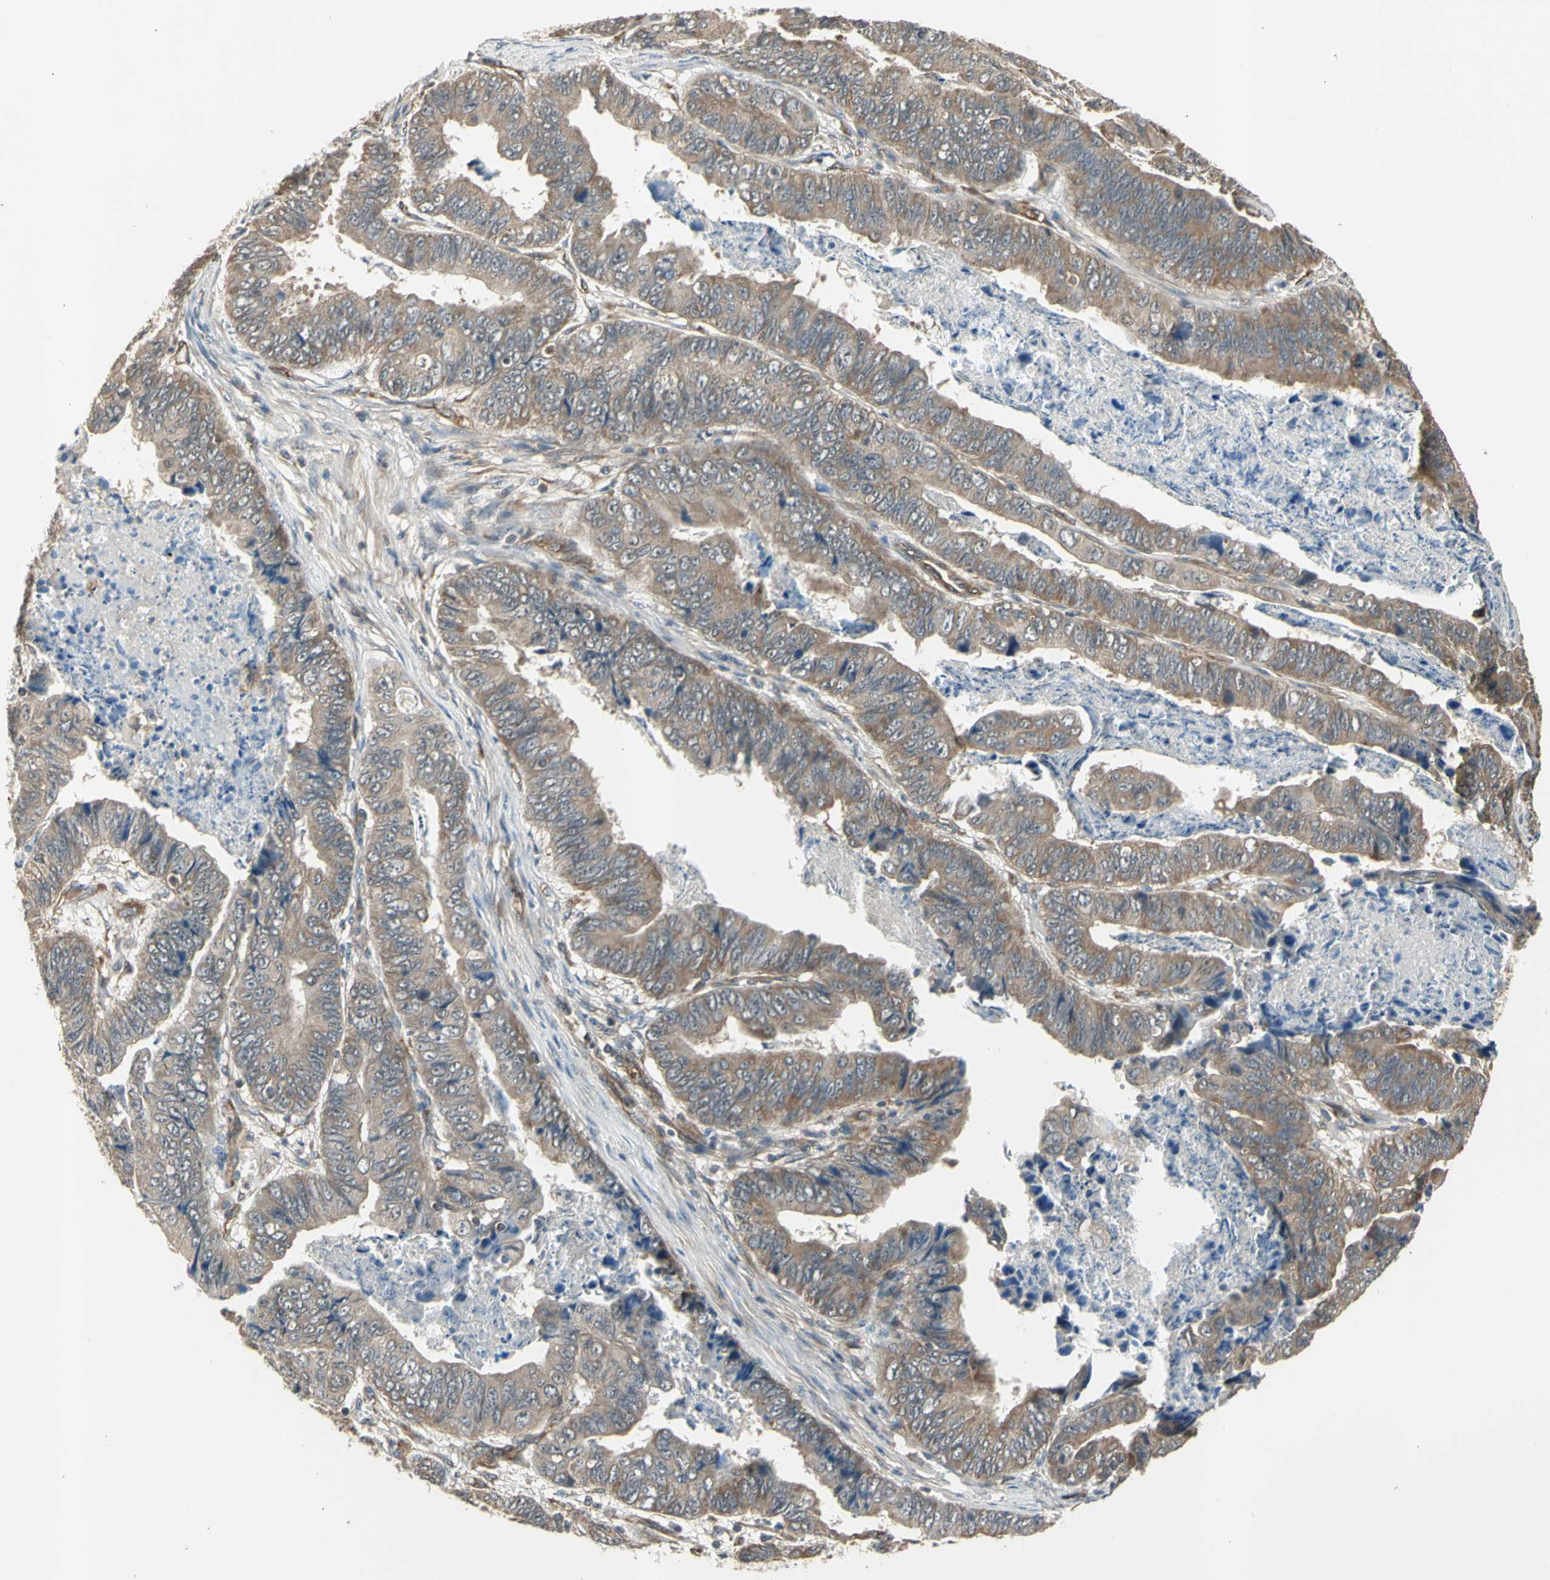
{"staining": {"intensity": "weak", "quantity": ">75%", "location": "cytoplasmic/membranous"}, "tissue": "stomach cancer", "cell_type": "Tumor cells", "image_type": "cancer", "snomed": [{"axis": "morphology", "description": "Adenocarcinoma, NOS"}, {"axis": "topography", "description": "Stomach, lower"}], "caption": "This photomicrograph shows immunohistochemistry staining of adenocarcinoma (stomach), with low weak cytoplasmic/membranous positivity in about >75% of tumor cells.", "gene": "EFNB2", "patient": {"sex": "male", "age": 77}}